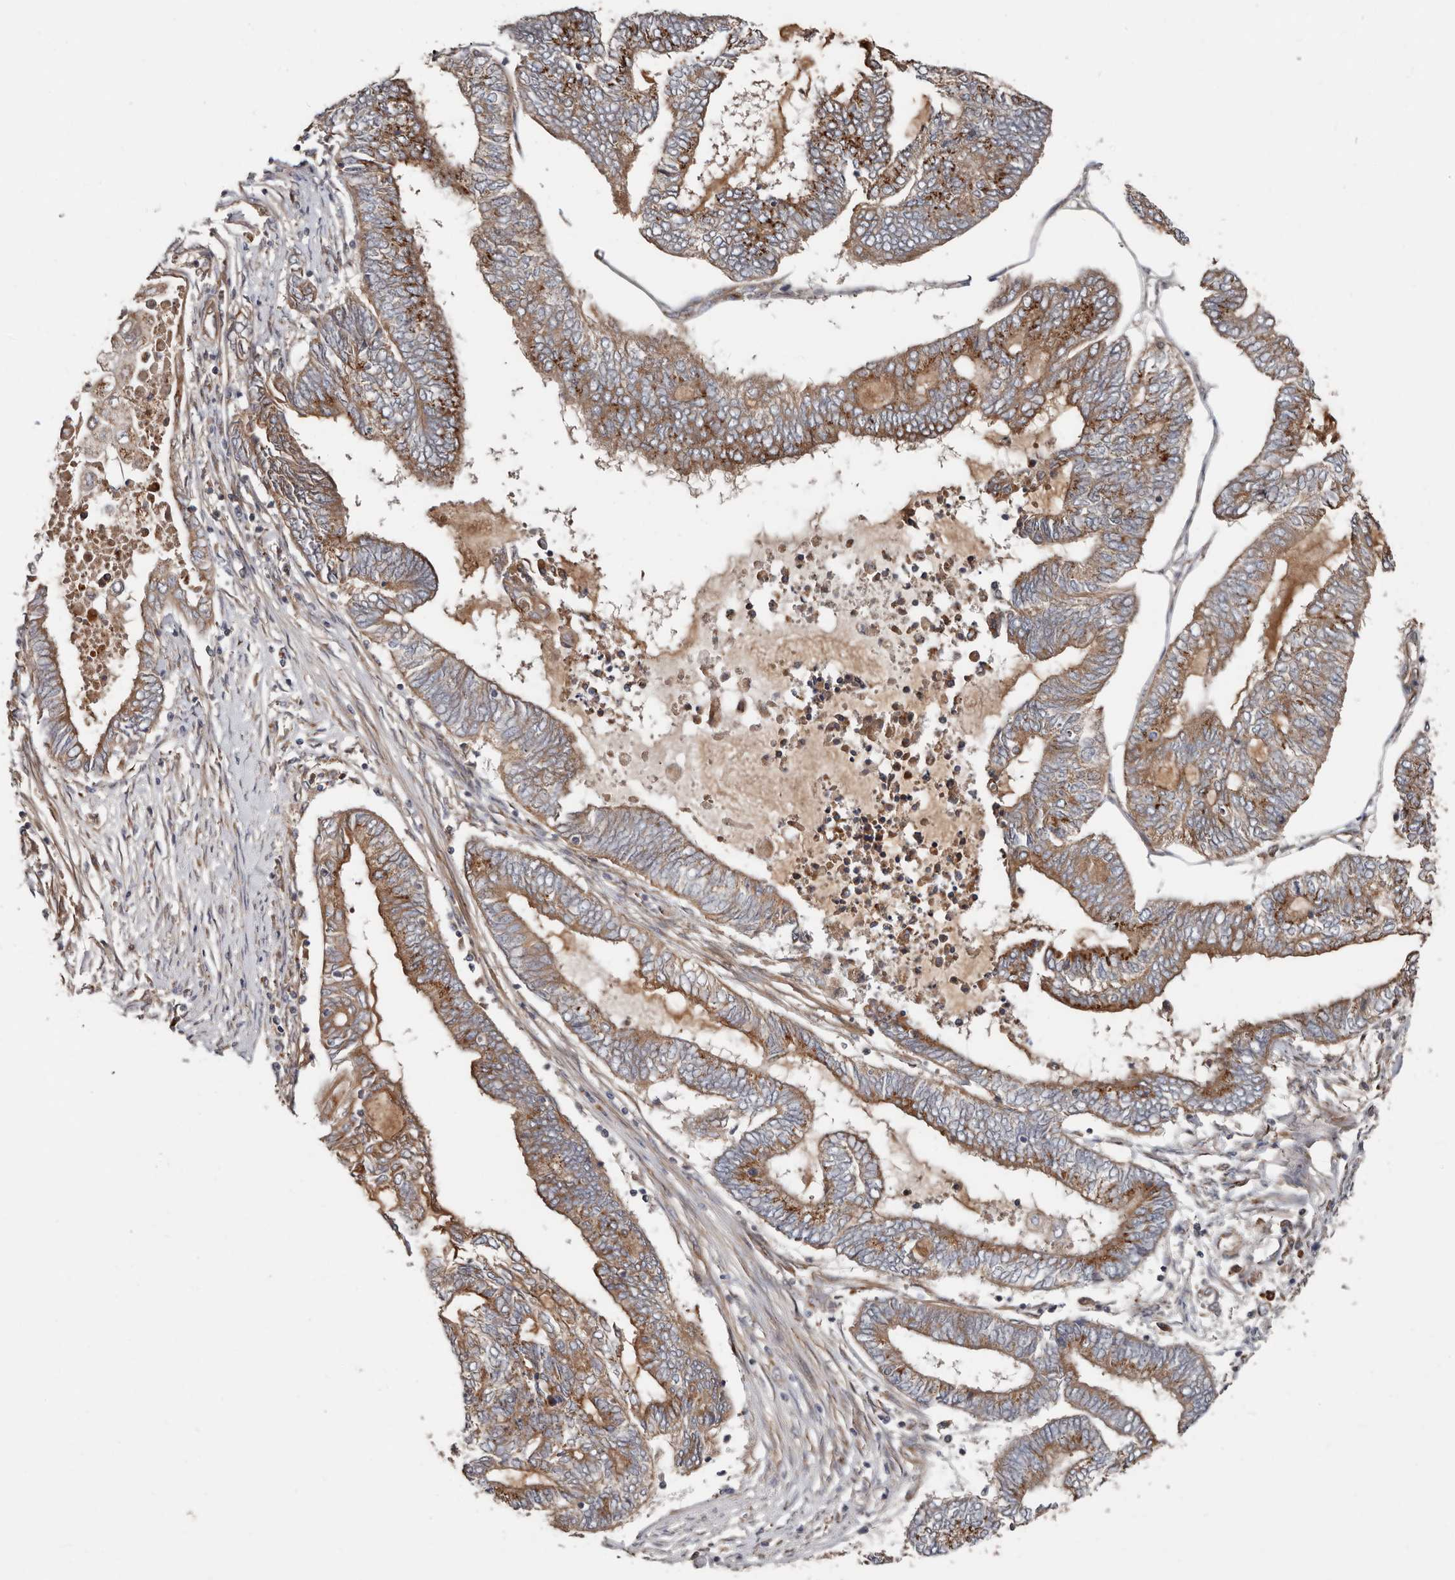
{"staining": {"intensity": "moderate", "quantity": ">75%", "location": "cytoplasmic/membranous"}, "tissue": "endometrial cancer", "cell_type": "Tumor cells", "image_type": "cancer", "snomed": [{"axis": "morphology", "description": "Adenocarcinoma, NOS"}, {"axis": "topography", "description": "Uterus"}, {"axis": "topography", "description": "Endometrium"}], "caption": "Immunohistochemical staining of human endometrial adenocarcinoma shows medium levels of moderate cytoplasmic/membranous staining in about >75% of tumor cells.", "gene": "COG1", "patient": {"sex": "female", "age": 70}}